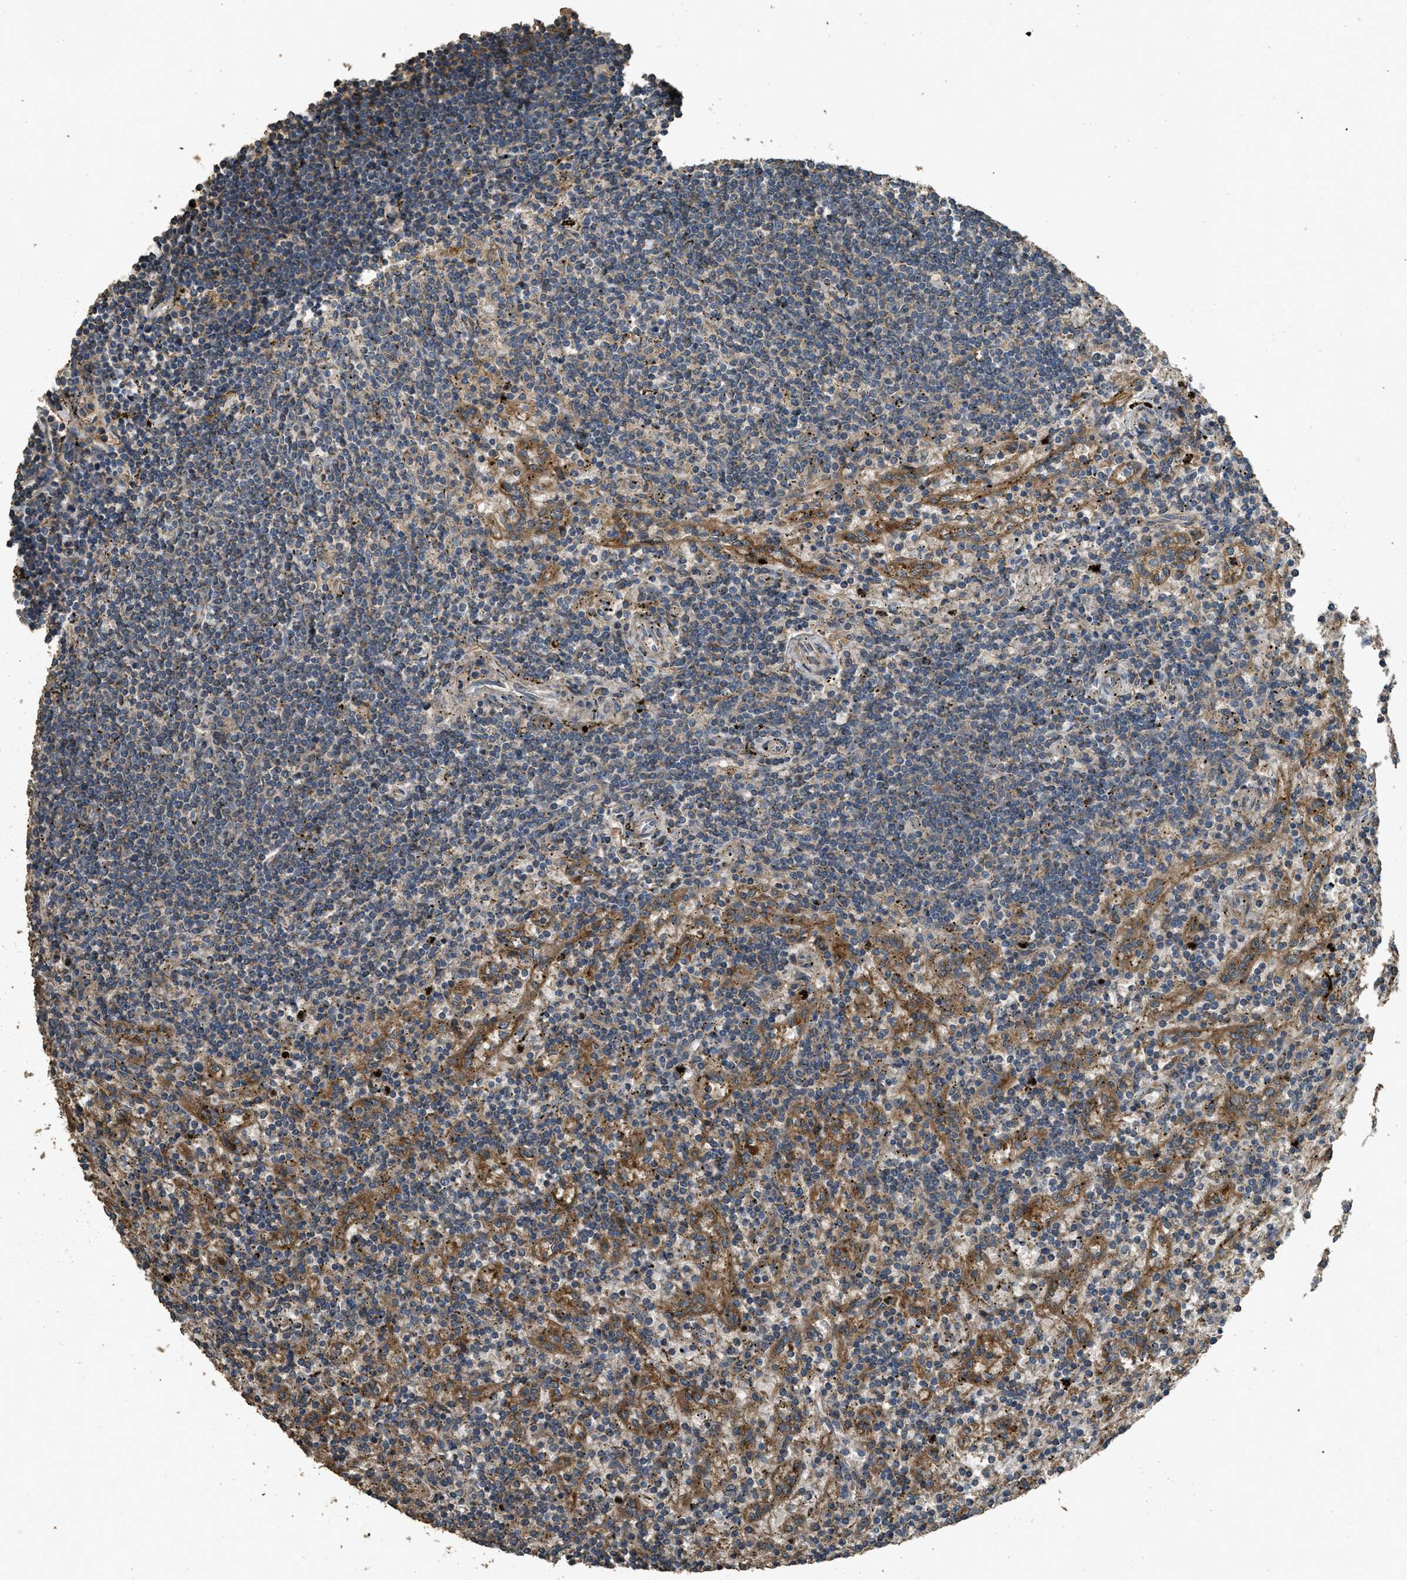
{"staining": {"intensity": "moderate", "quantity": "<25%", "location": "cytoplasmic/membranous"}, "tissue": "lymphoma", "cell_type": "Tumor cells", "image_type": "cancer", "snomed": [{"axis": "morphology", "description": "Malignant lymphoma, non-Hodgkin's type, Low grade"}, {"axis": "topography", "description": "Spleen"}], "caption": "Lymphoma was stained to show a protein in brown. There is low levels of moderate cytoplasmic/membranous positivity in about <25% of tumor cells. (IHC, brightfield microscopy, high magnification).", "gene": "CD276", "patient": {"sex": "male", "age": 76}}